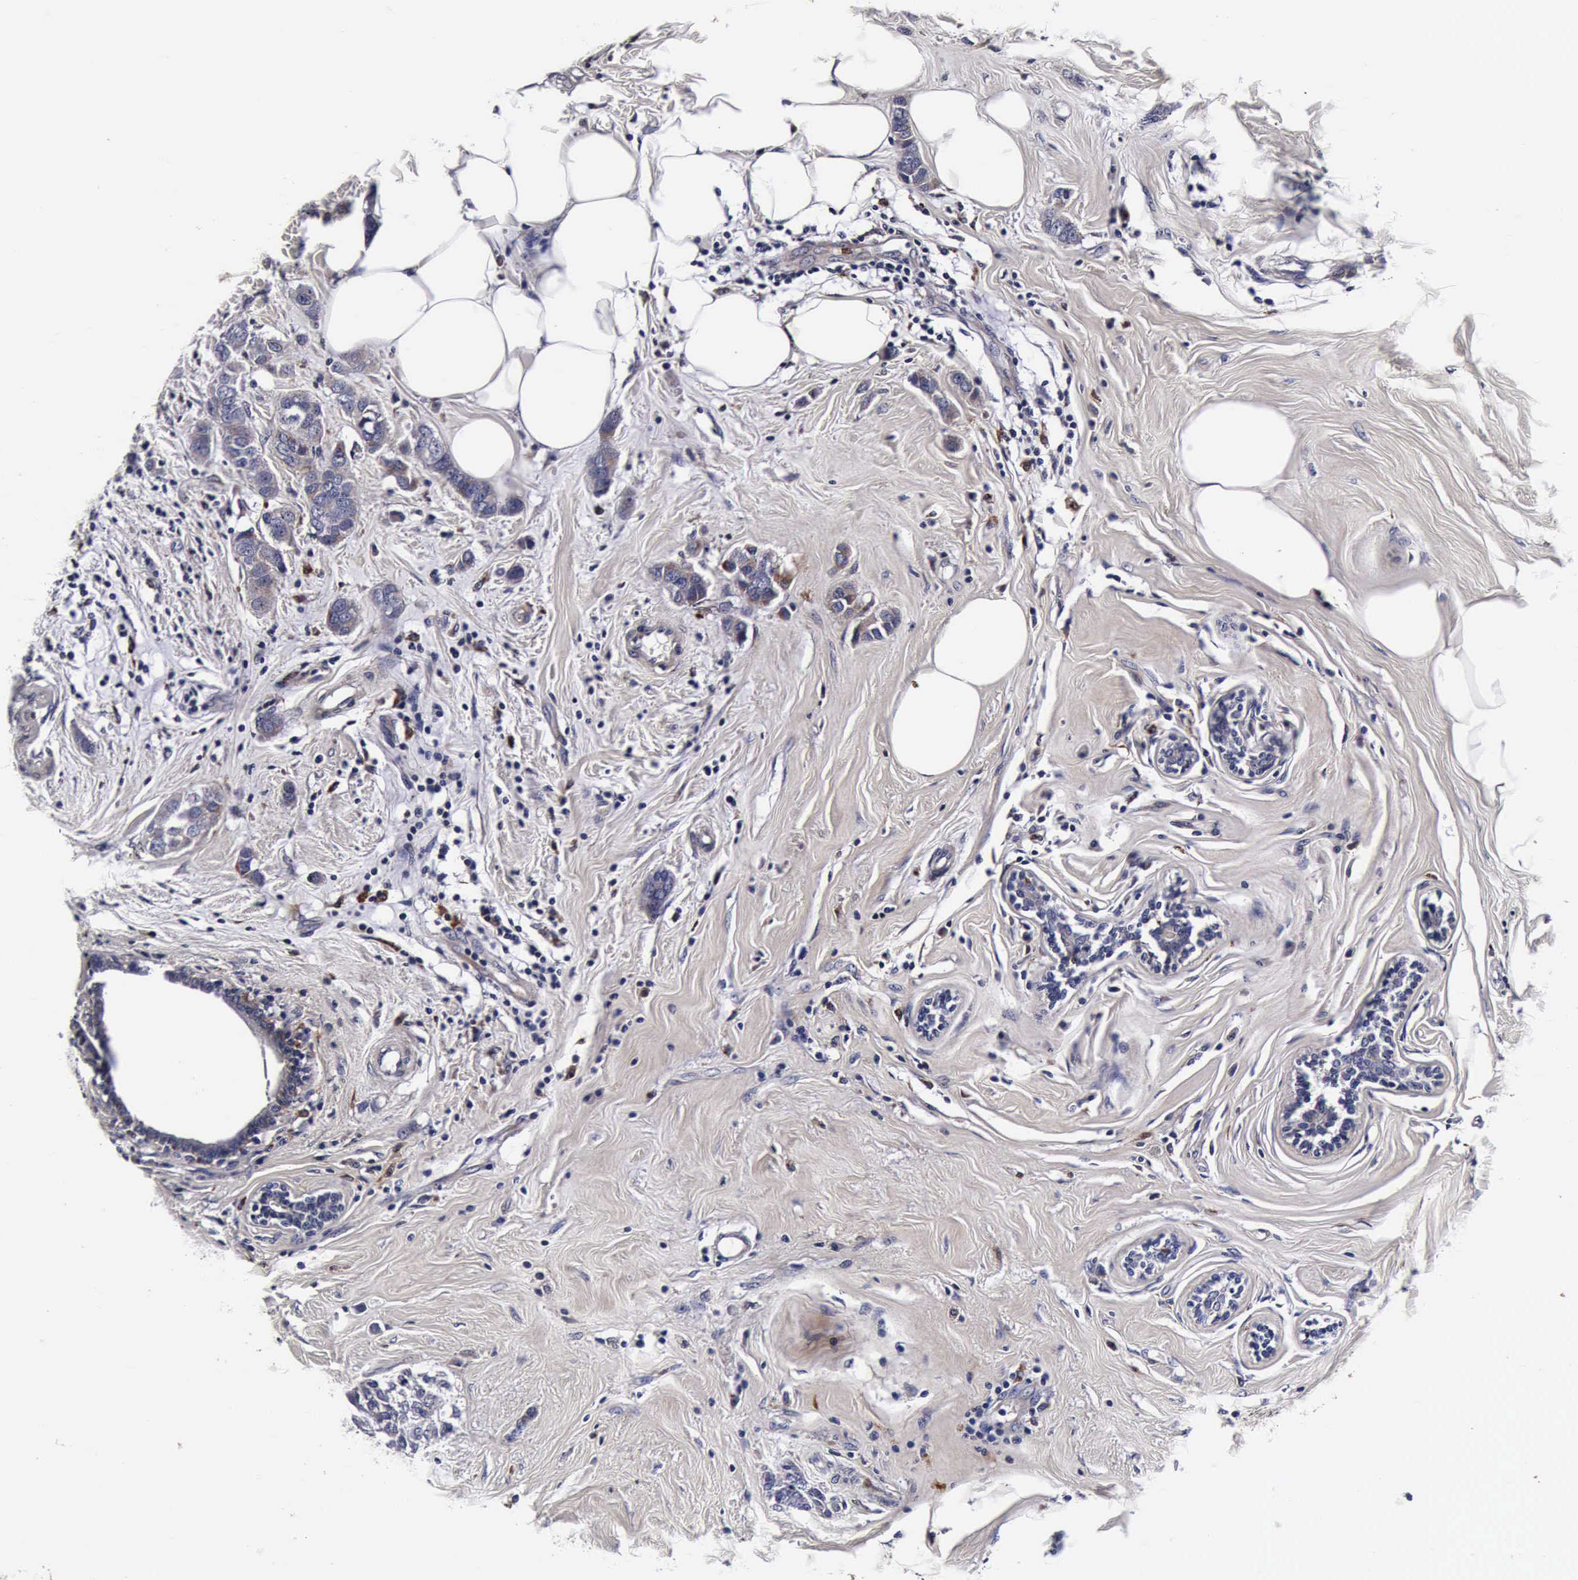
{"staining": {"intensity": "negative", "quantity": "none", "location": "none"}, "tissue": "breast cancer", "cell_type": "Tumor cells", "image_type": "cancer", "snomed": [{"axis": "morphology", "description": "Normal tissue, NOS"}, {"axis": "morphology", "description": "Duct carcinoma"}, {"axis": "topography", "description": "Breast"}], "caption": "High power microscopy micrograph of an immunohistochemistry micrograph of breast cancer, revealing no significant staining in tumor cells.", "gene": "CST3", "patient": {"sex": "female", "age": 50}}